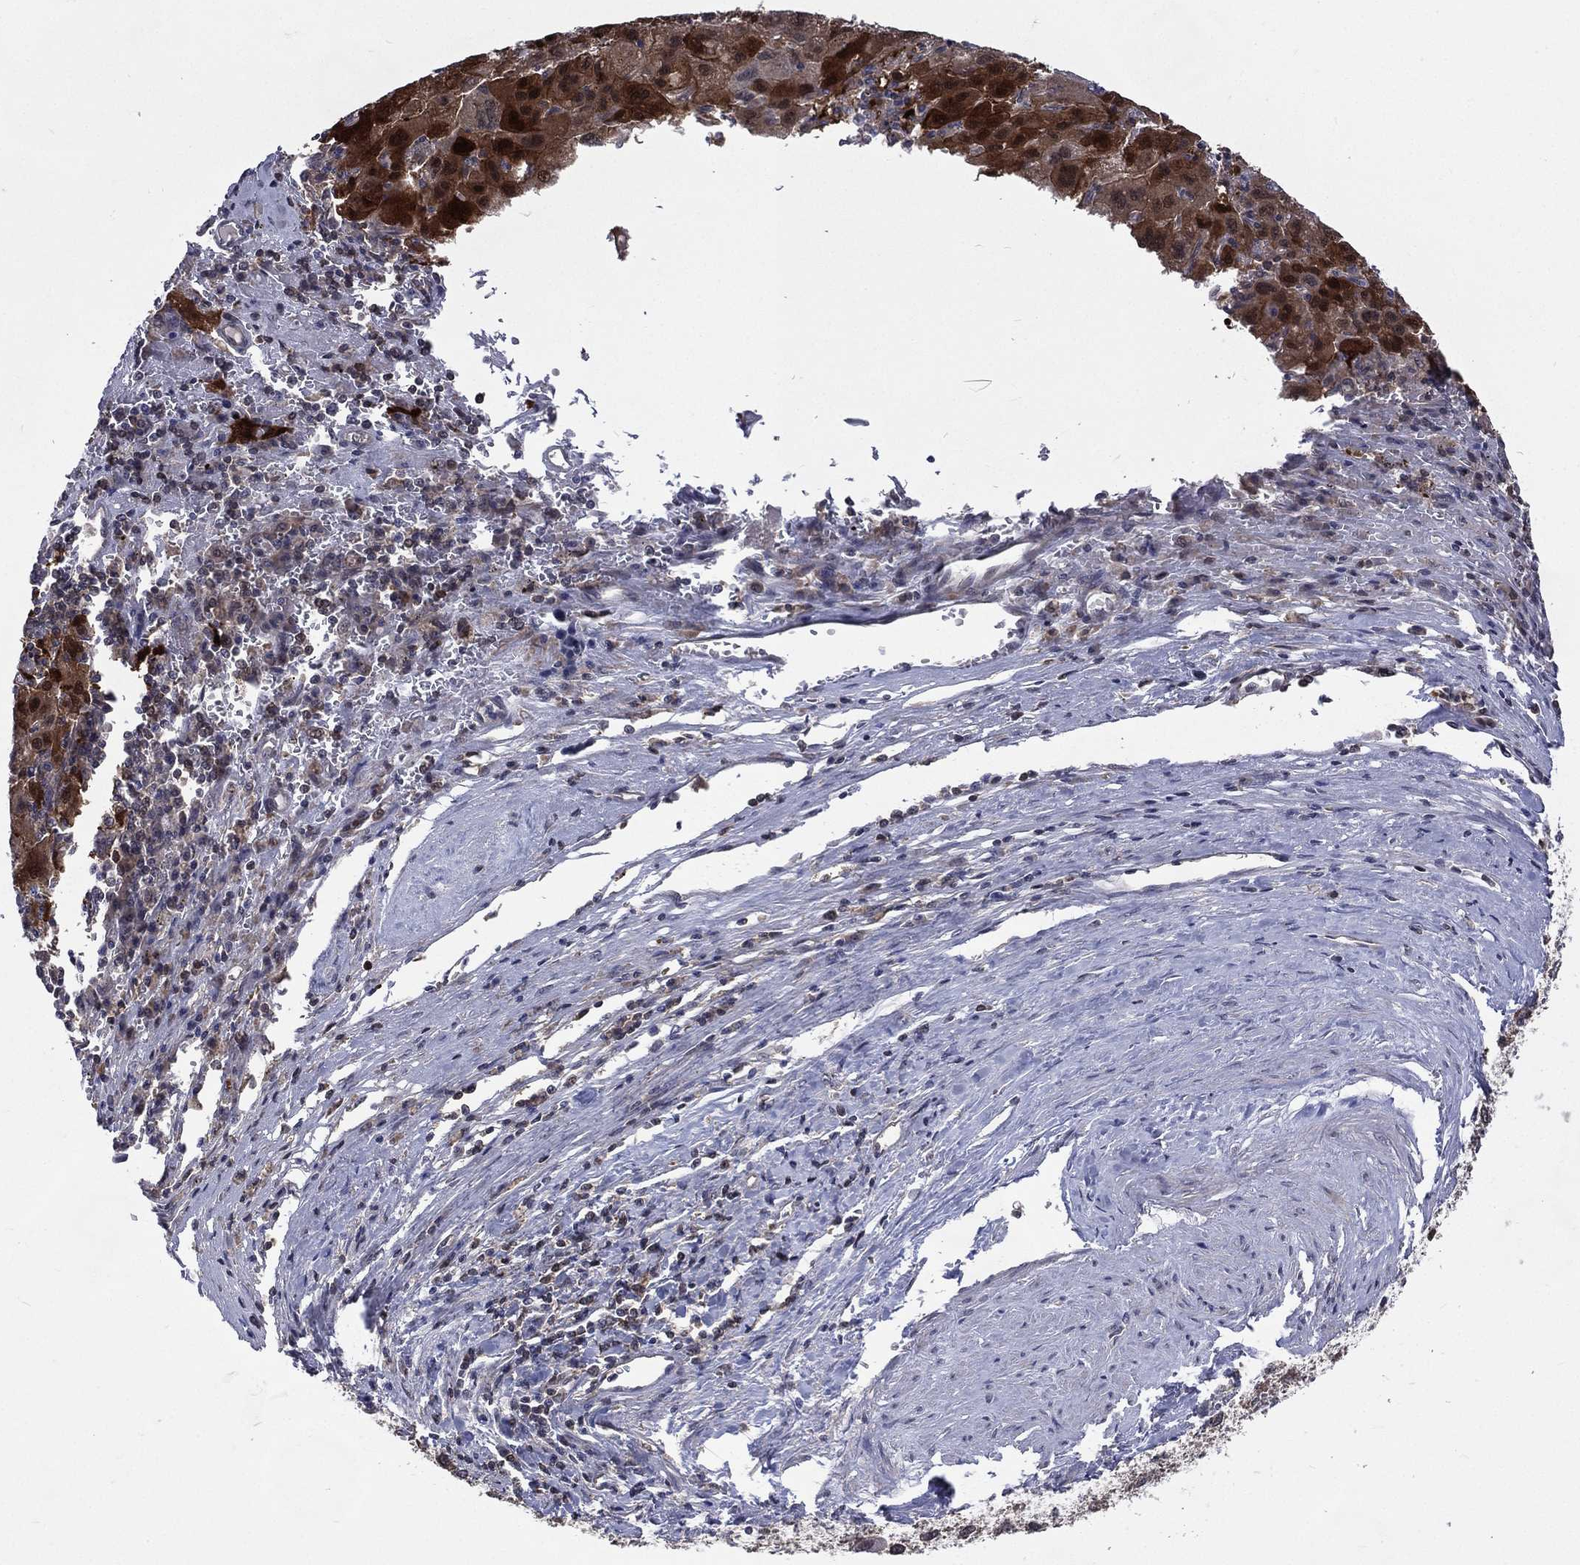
{"staining": {"intensity": "strong", "quantity": ">75%", "location": "cytoplasmic/membranous"}, "tissue": "liver cancer", "cell_type": "Tumor cells", "image_type": "cancer", "snomed": [{"axis": "morphology", "description": "Carcinoma, Hepatocellular, NOS"}, {"axis": "topography", "description": "Liver"}], "caption": "Brown immunohistochemical staining in human liver cancer (hepatocellular carcinoma) shows strong cytoplasmic/membranous positivity in approximately >75% of tumor cells.", "gene": "MTAP", "patient": {"sex": "female", "age": 77}}